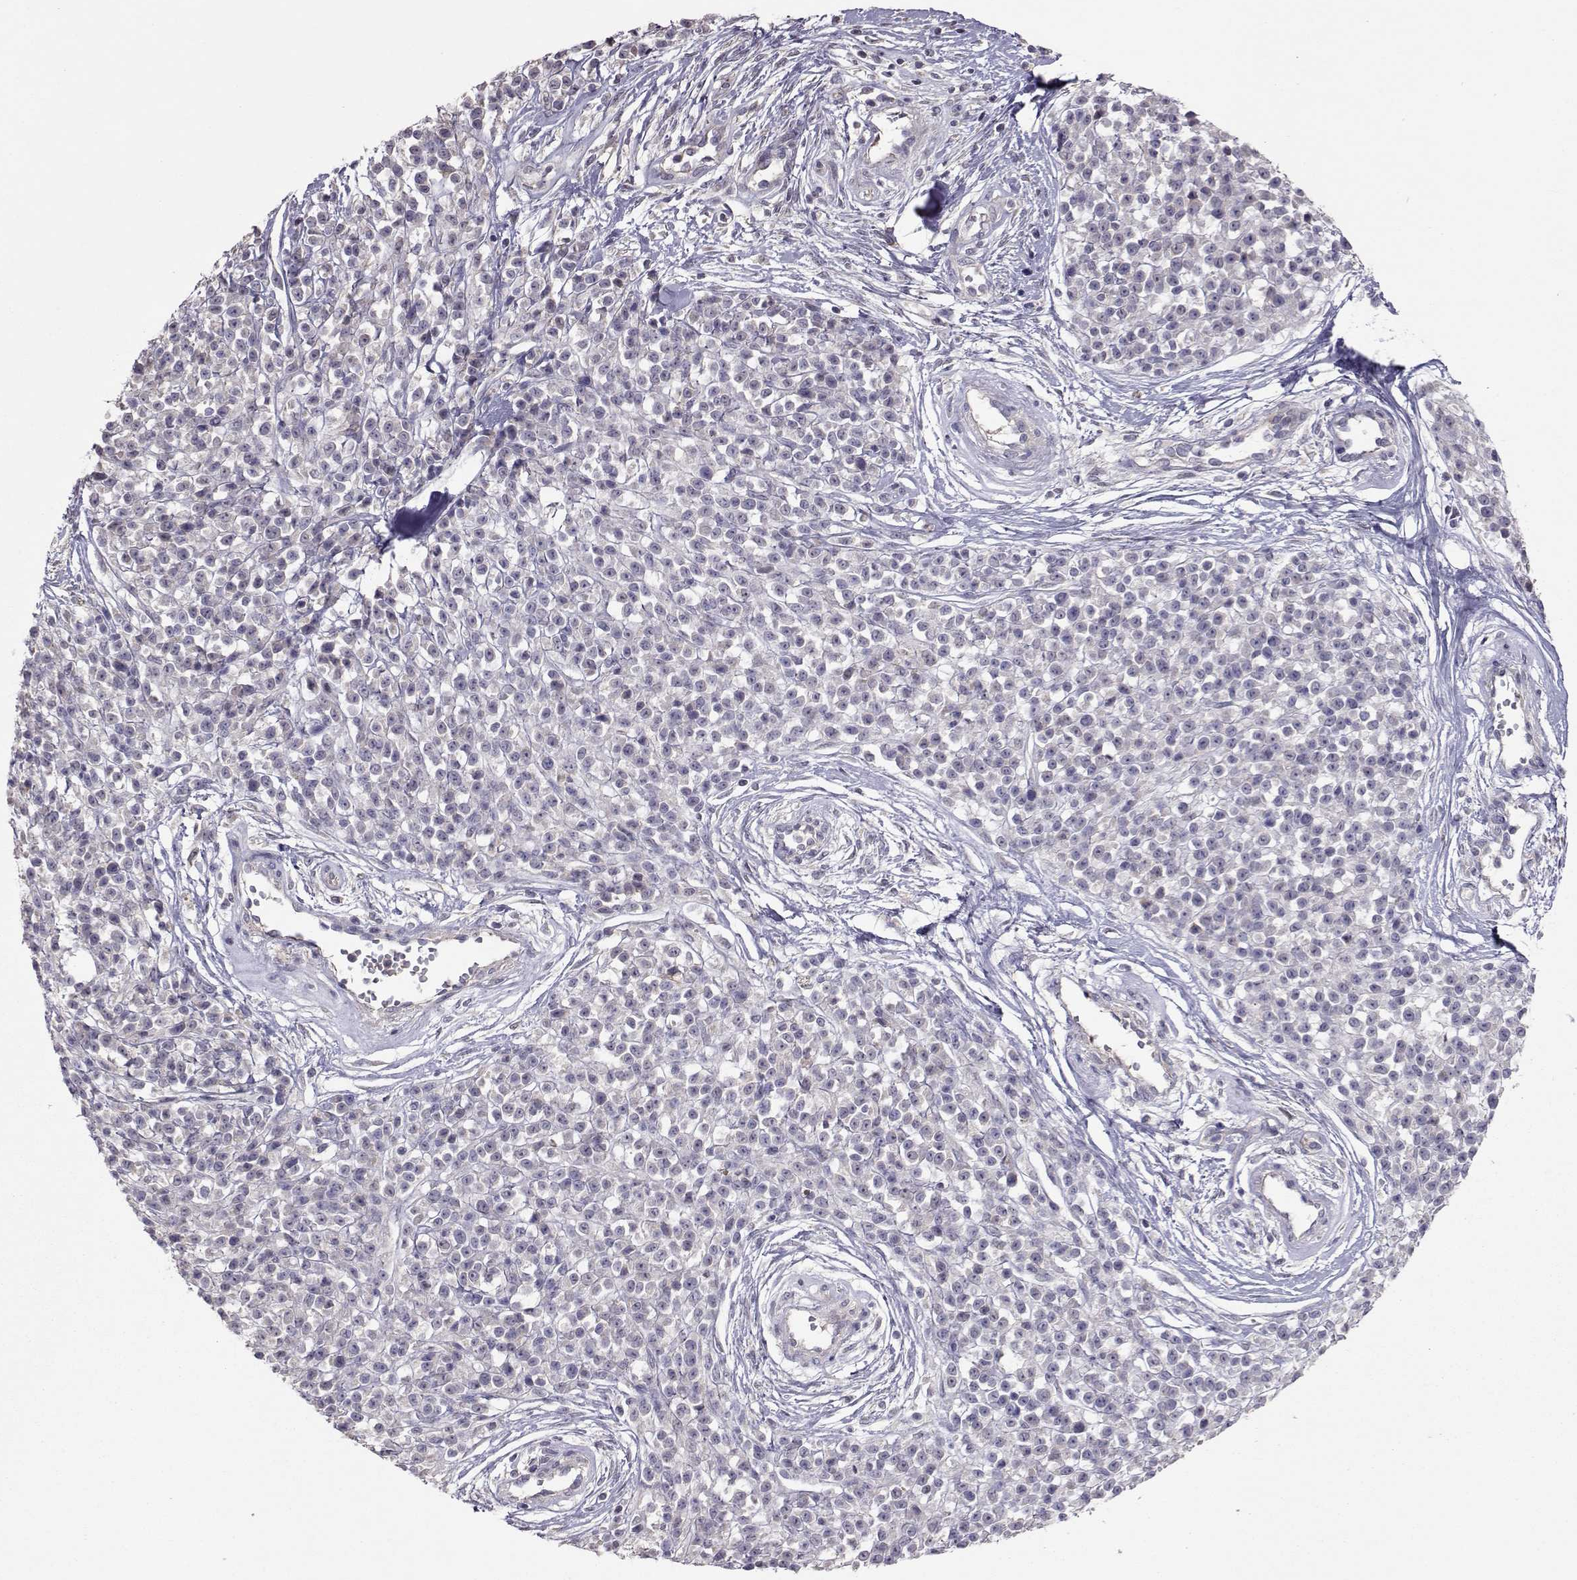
{"staining": {"intensity": "negative", "quantity": "none", "location": "none"}, "tissue": "melanoma", "cell_type": "Tumor cells", "image_type": "cancer", "snomed": [{"axis": "morphology", "description": "Malignant melanoma, NOS"}, {"axis": "topography", "description": "Skin"}, {"axis": "topography", "description": "Skin of trunk"}], "caption": "Immunohistochemical staining of human melanoma reveals no significant positivity in tumor cells. (Stains: DAB IHC with hematoxylin counter stain, Microscopy: brightfield microscopy at high magnification).", "gene": "NCAM2", "patient": {"sex": "male", "age": 74}}